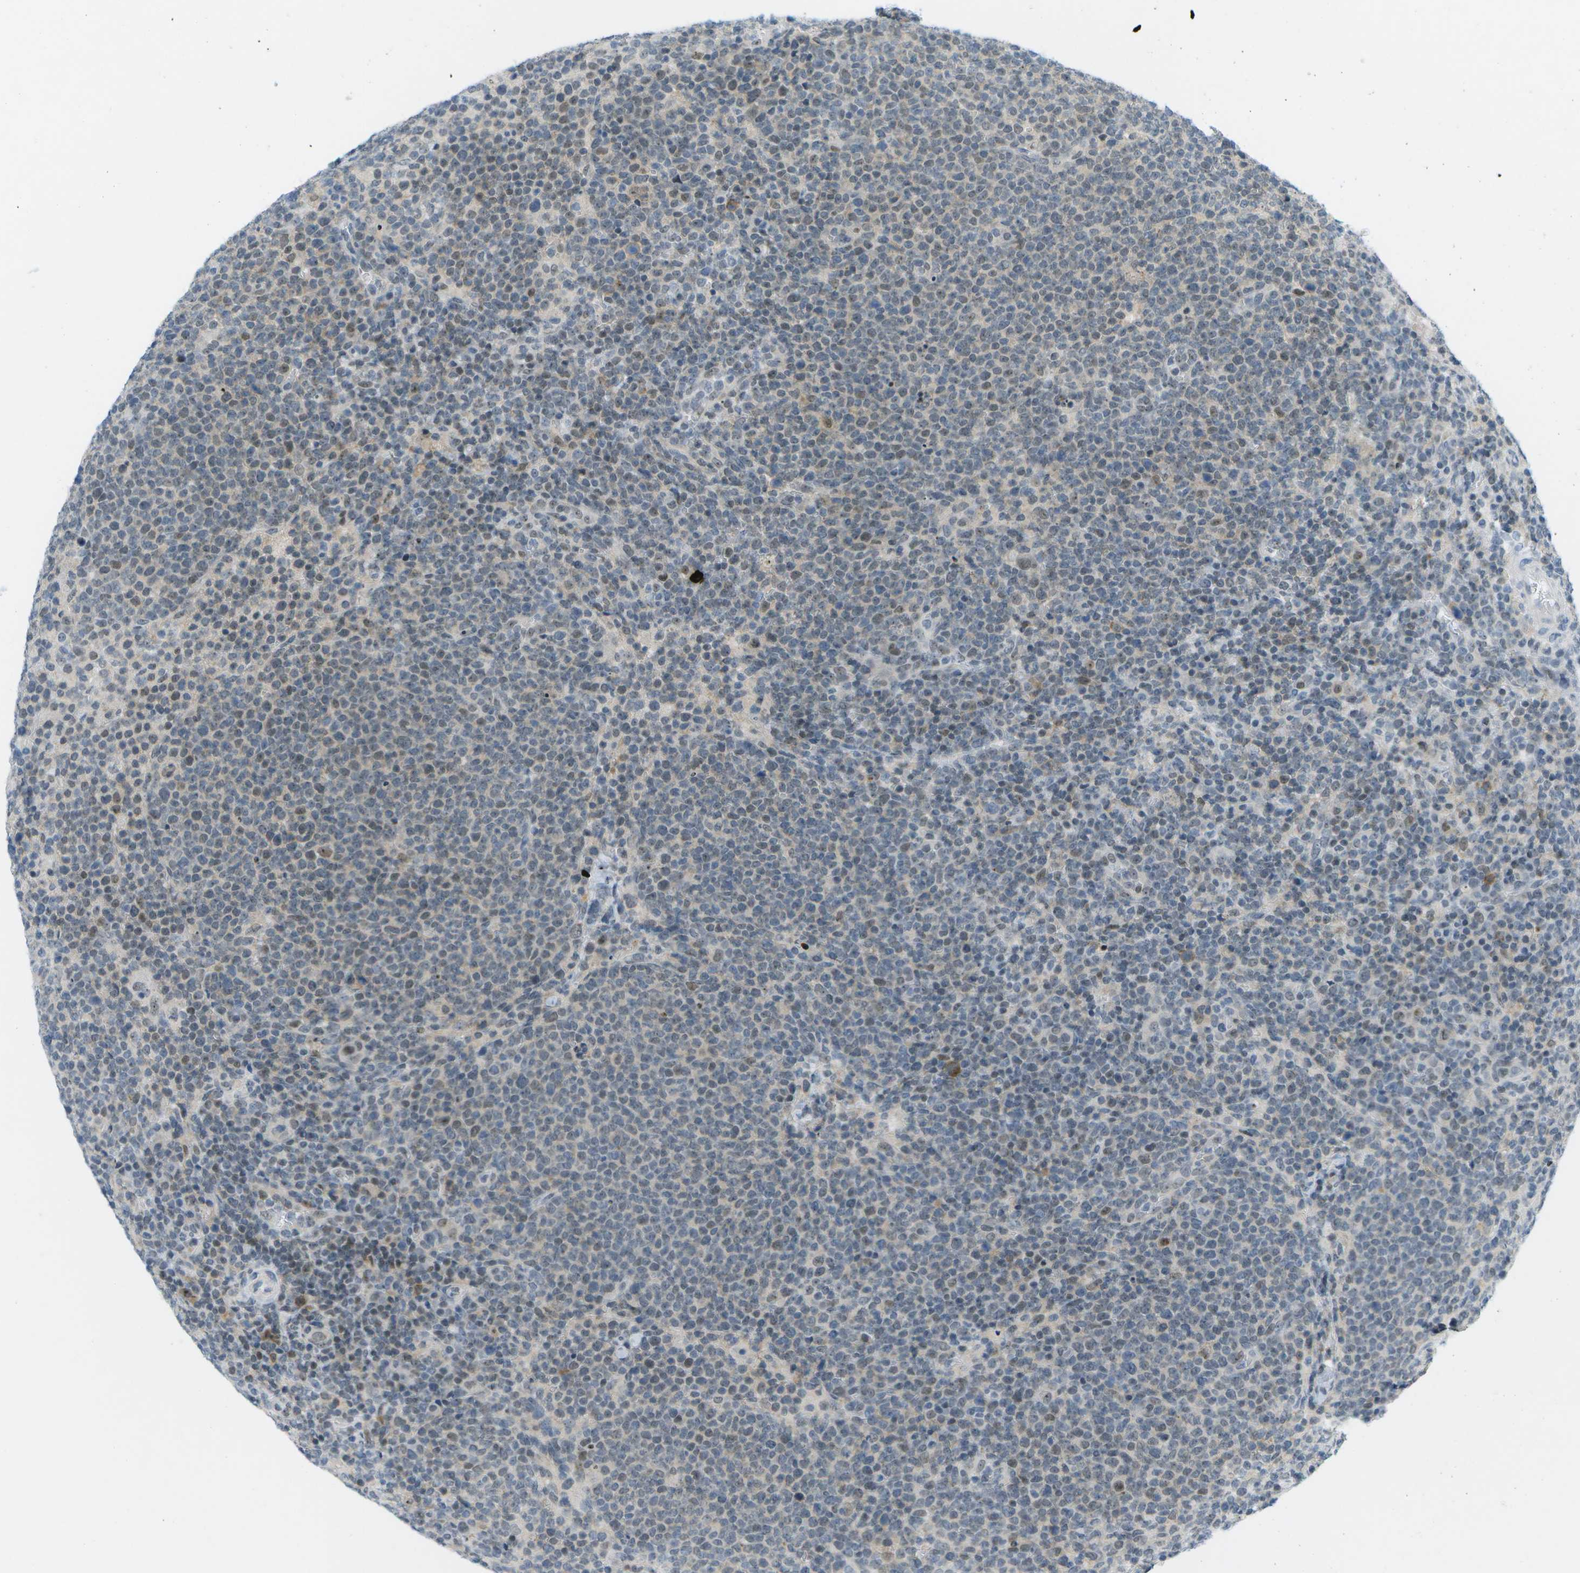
{"staining": {"intensity": "weak", "quantity": "<25%", "location": "nuclear"}, "tissue": "lymphoma", "cell_type": "Tumor cells", "image_type": "cancer", "snomed": [{"axis": "morphology", "description": "Malignant lymphoma, non-Hodgkin's type, High grade"}, {"axis": "topography", "description": "Lymph node"}], "caption": "A photomicrograph of human high-grade malignant lymphoma, non-Hodgkin's type is negative for staining in tumor cells.", "gene": "PITHD1", "patient": {"sex": "male", "age": 61}}